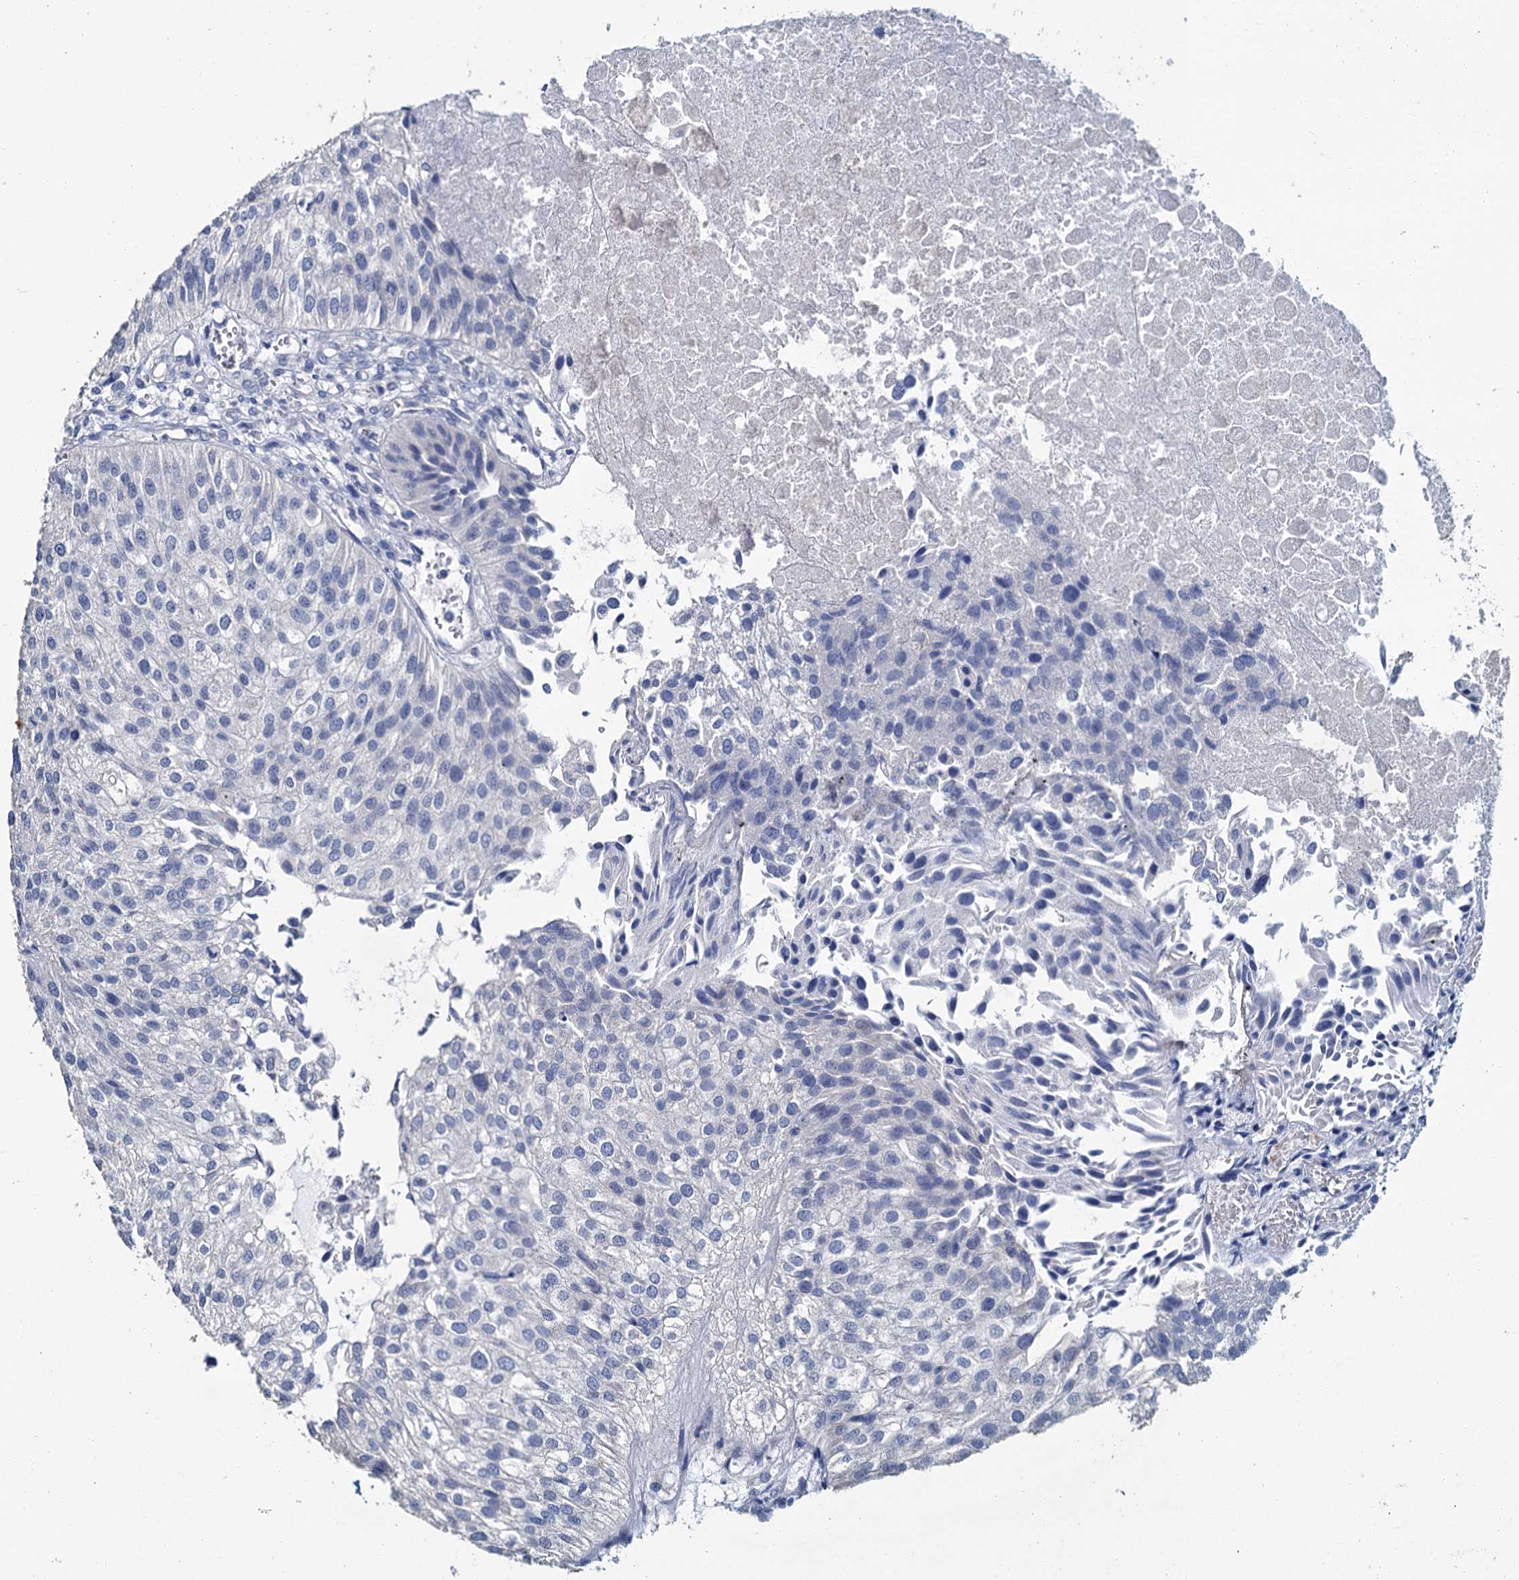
{"staining": {"intensity": "negative", "quantity": "none", "location": "none"}, "tissue": "urothelial cancer", "cell_type": "Tumor cells", "image_type": "cancer", "snomed": [{"axis": "morphology", "description": "Urothelial carcinoma, Low grade"}, {"axis": "topography", "description": "Urinary bladder"}], "caption": "A photomicrograph of human low-grade urothelial carcinoma is negative for staining in tumor cells. (Immunohistochemistry, brightfield microscopy, high magnification).", "gene": "SNCB", "patient": {"sex": "female", "age": 89}}